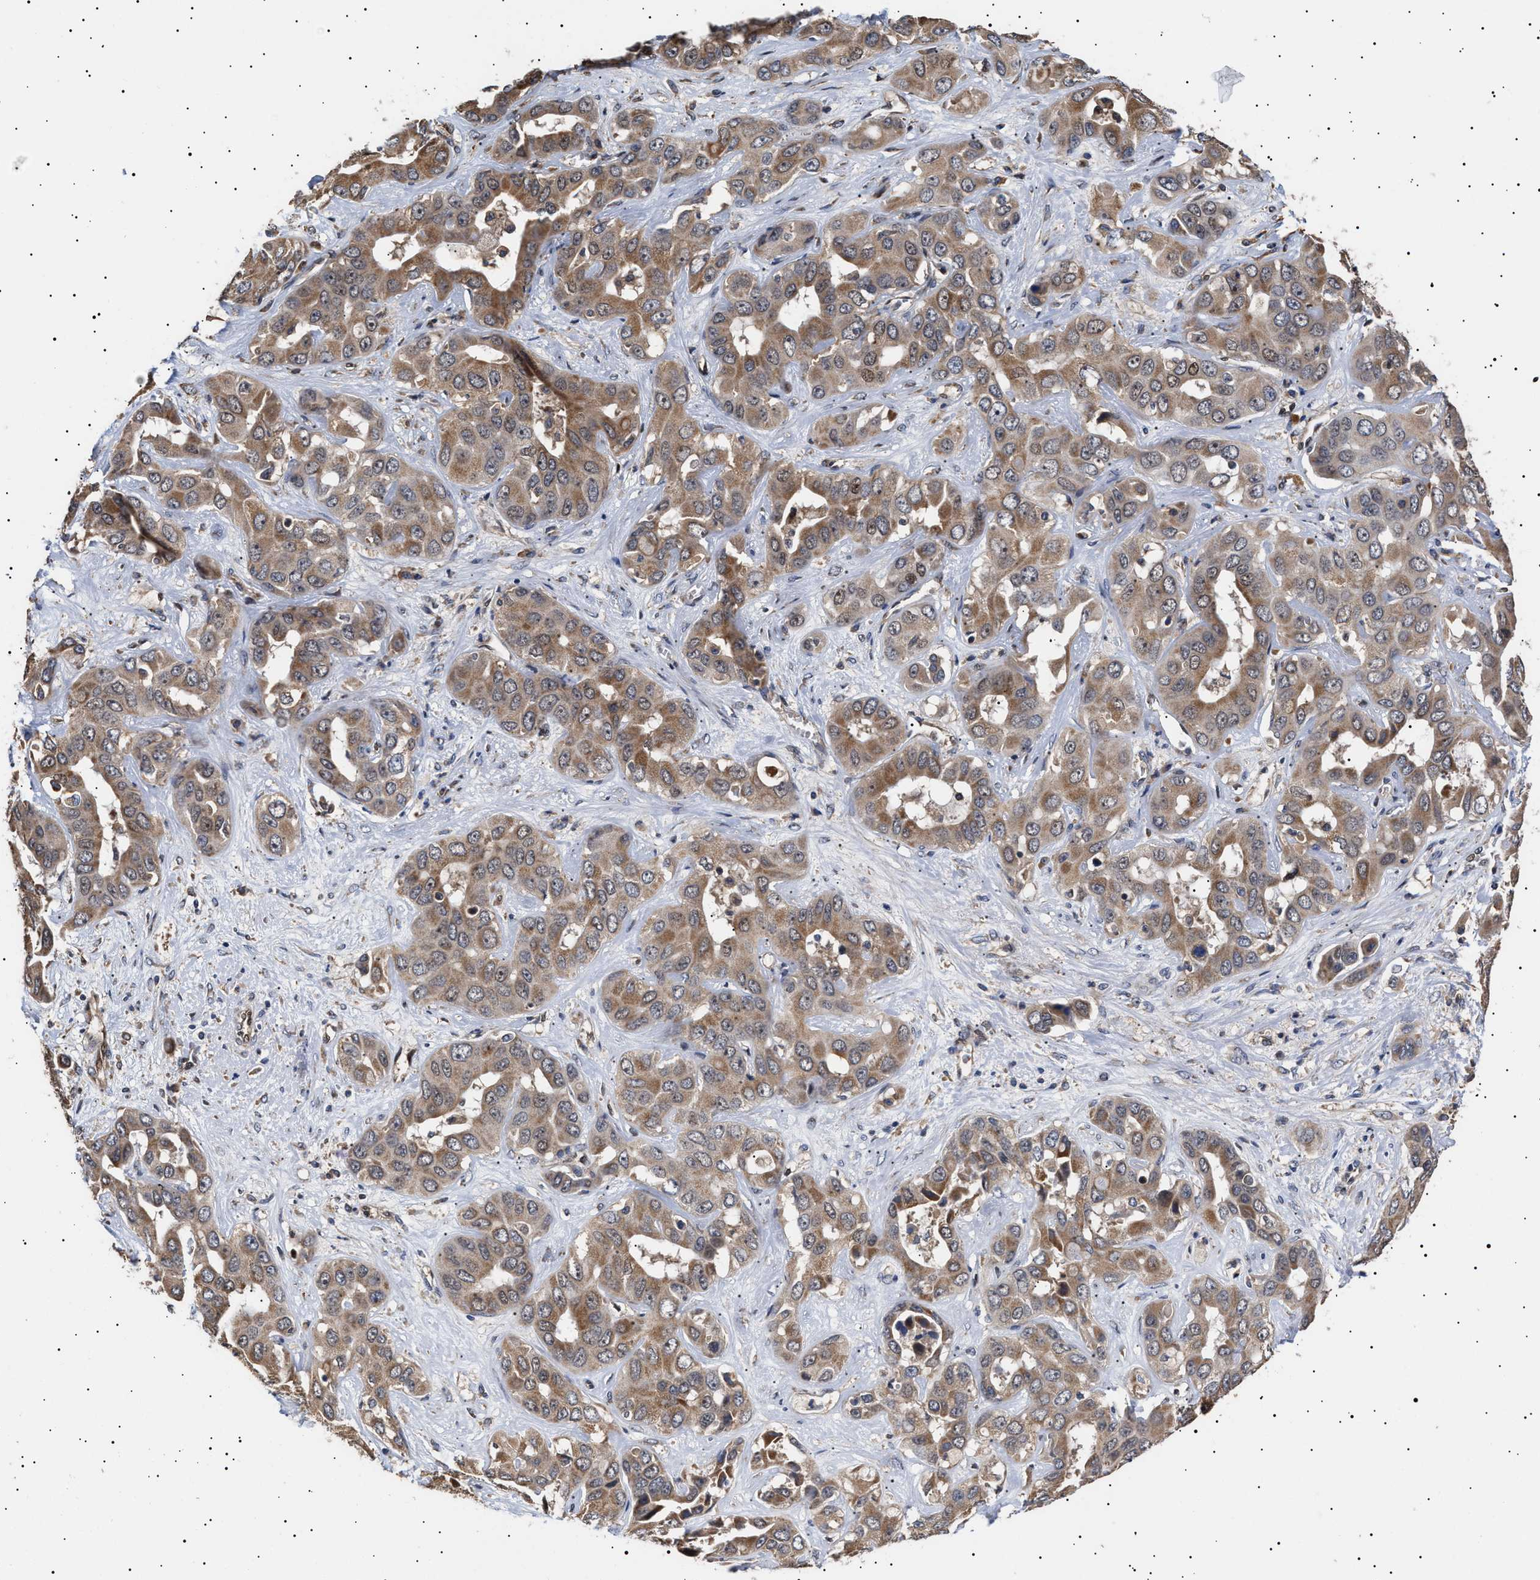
{"staining": {"intensity": "moderate", "quantity": ">75%", "location": "cytoplasmic/membranous"}, "tissue": "liver cancer", "cell_type": "Tumor cells", "image_type": "cancer", "snomed": [{"axis": "morphology", "description": "Cholangiocarcinoma"}, {"axis": "topography", "description": "Liver"}], "caption": "IHC histopathology image of neoplastic tissue: human liver cancer (cholangiocarcinoma) stained using immunohistochemistry demonstrates medium levels of moderate protein expression localized specifically in the cytoplasmic/membranous of tumor cells, appearing as a cytoplasmic/membranous brown color.", "gene": "KRBA1", "patient": {"sex": "female", "age": 52}}